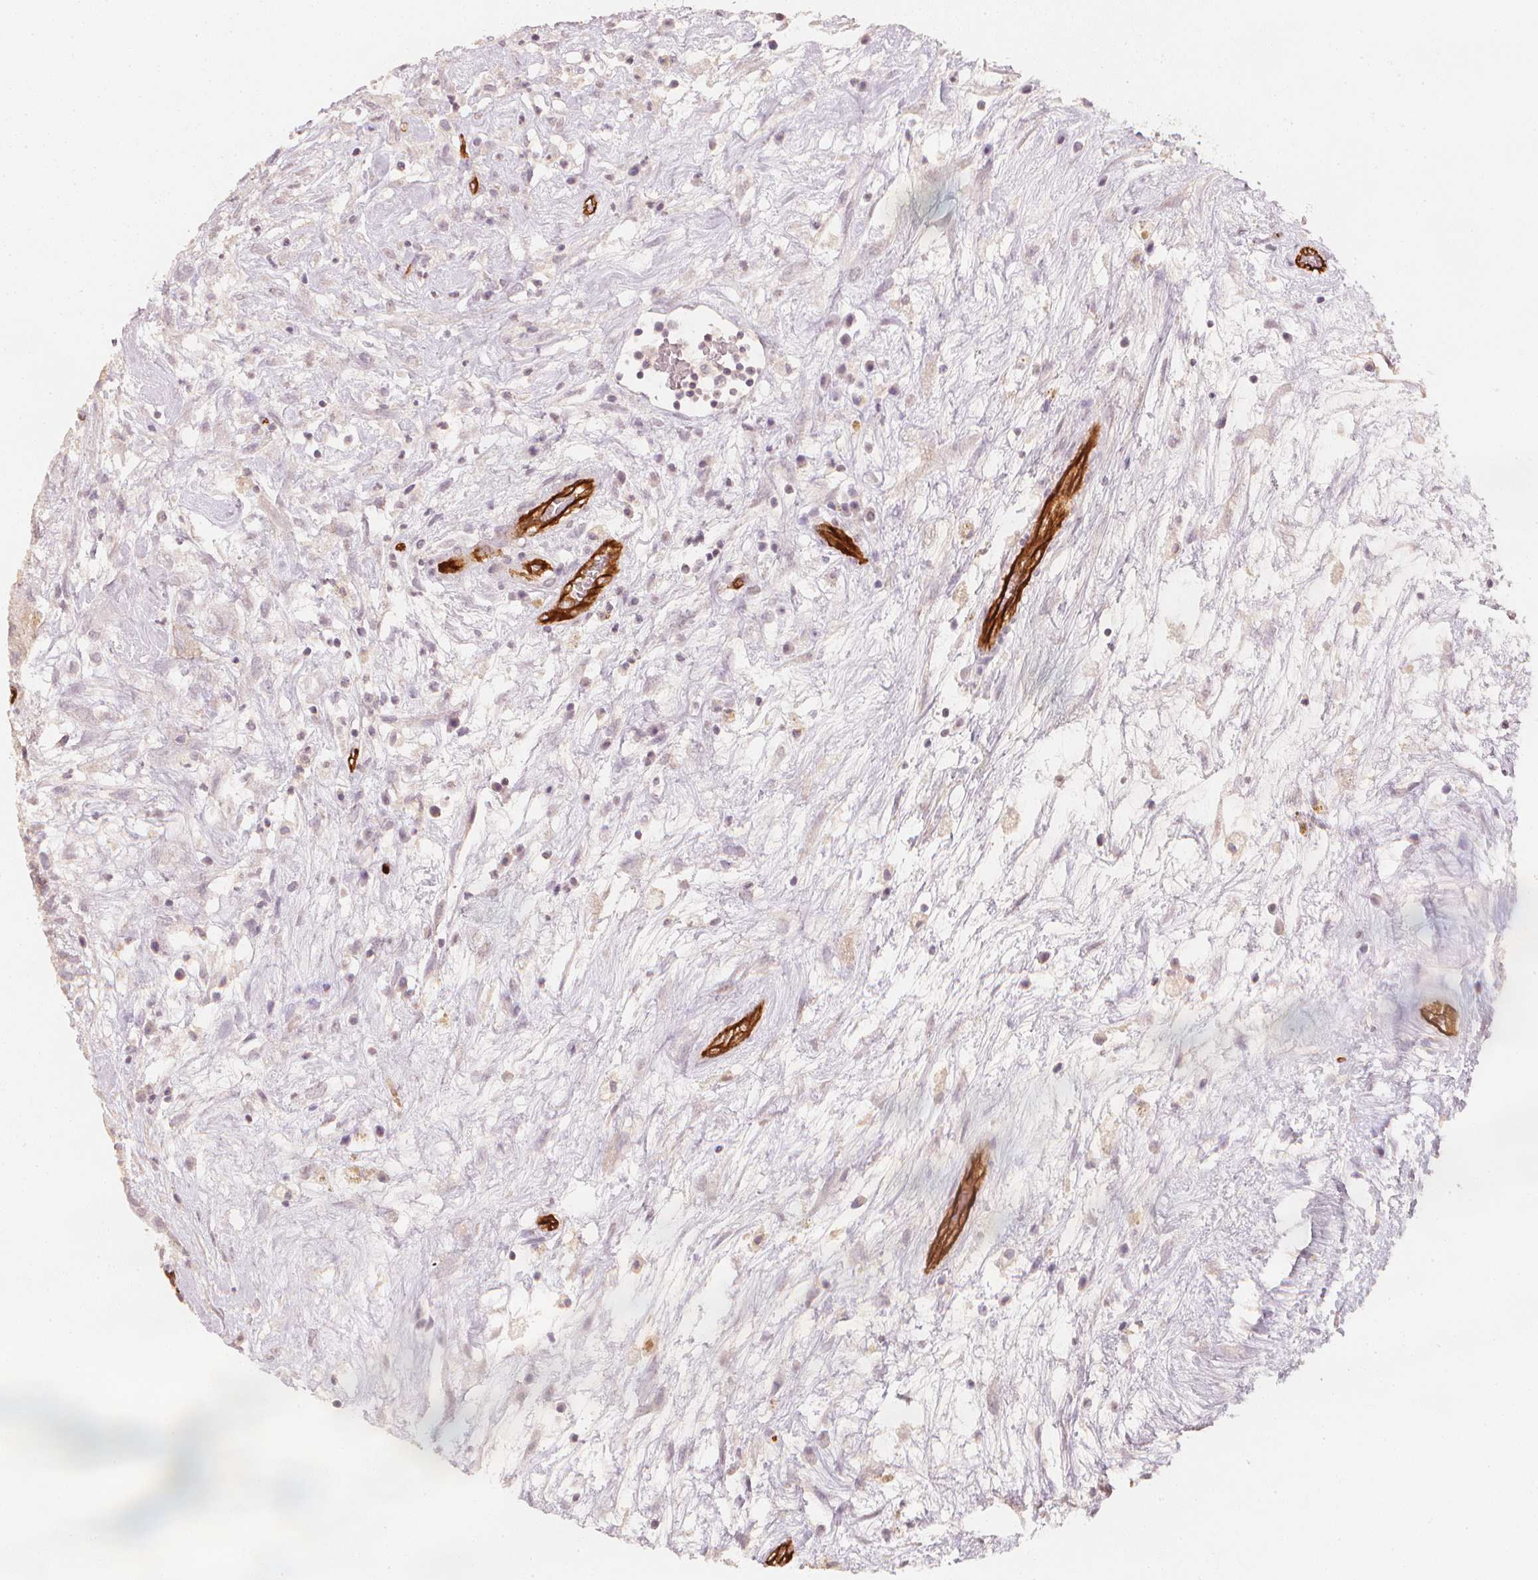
{"staining": {"intensity": "negative", "quantity": "none", "location": "none"}, "tissue": "testis cancer", "cell_type": "Tumor cells", "image_type": "cancer", "snomed": [{"axis": "morphology", "description": "Normal tissue, NOS"}, {"axis": "morphology", "description": "Carcinoma, Embryonal, NOS"}, {"axis": "topography", "description": "Testis"}], "caption": "Testis embryonal carcinoma was stained to show a protein in brown. There is no significant expression in tumor cells.", "gene": "CIB1", "patient": {"sex": "male", "age": 32}}